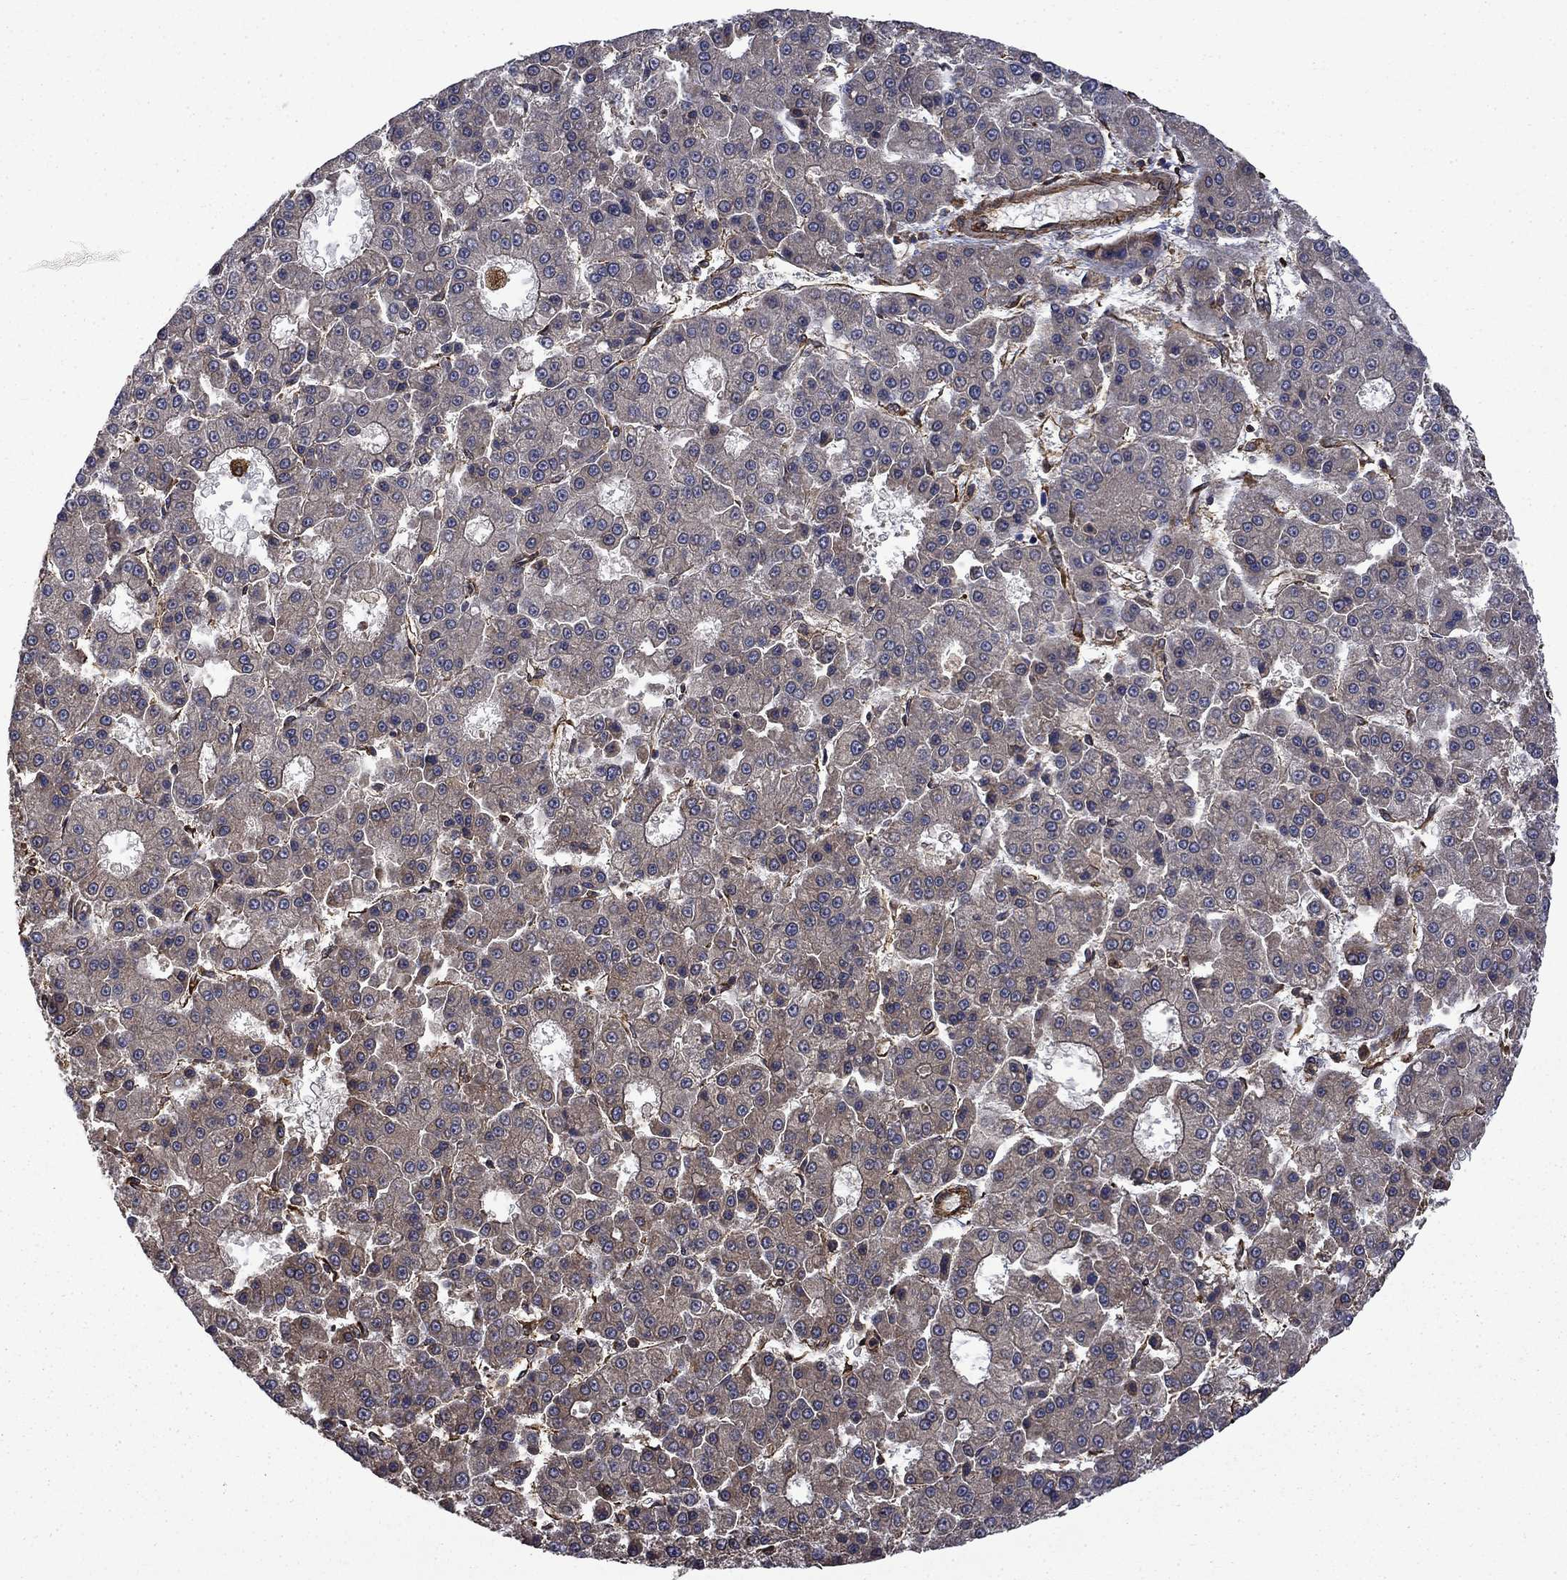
{"staining": {"intensity": "weak", "quantity": "<25%", "location": "cytoplasmic/membranous"}, "tissue": "liver cancer", "cell_type": "Tumor cells", "image_type": "cancer", "snomed": [{"axis": "morphology", "description": "Carcinoma, Hepatocellular, NOS"}, {"axis": "topography", "description": "Liver"}], "caption": "This is an immunohistochemistry histopathology image of human hepatocellular carcinoma (liver). There is no staining in tumor cells.", "gene": "CUTC", "patient": {"sex": "male", "age": 70}}